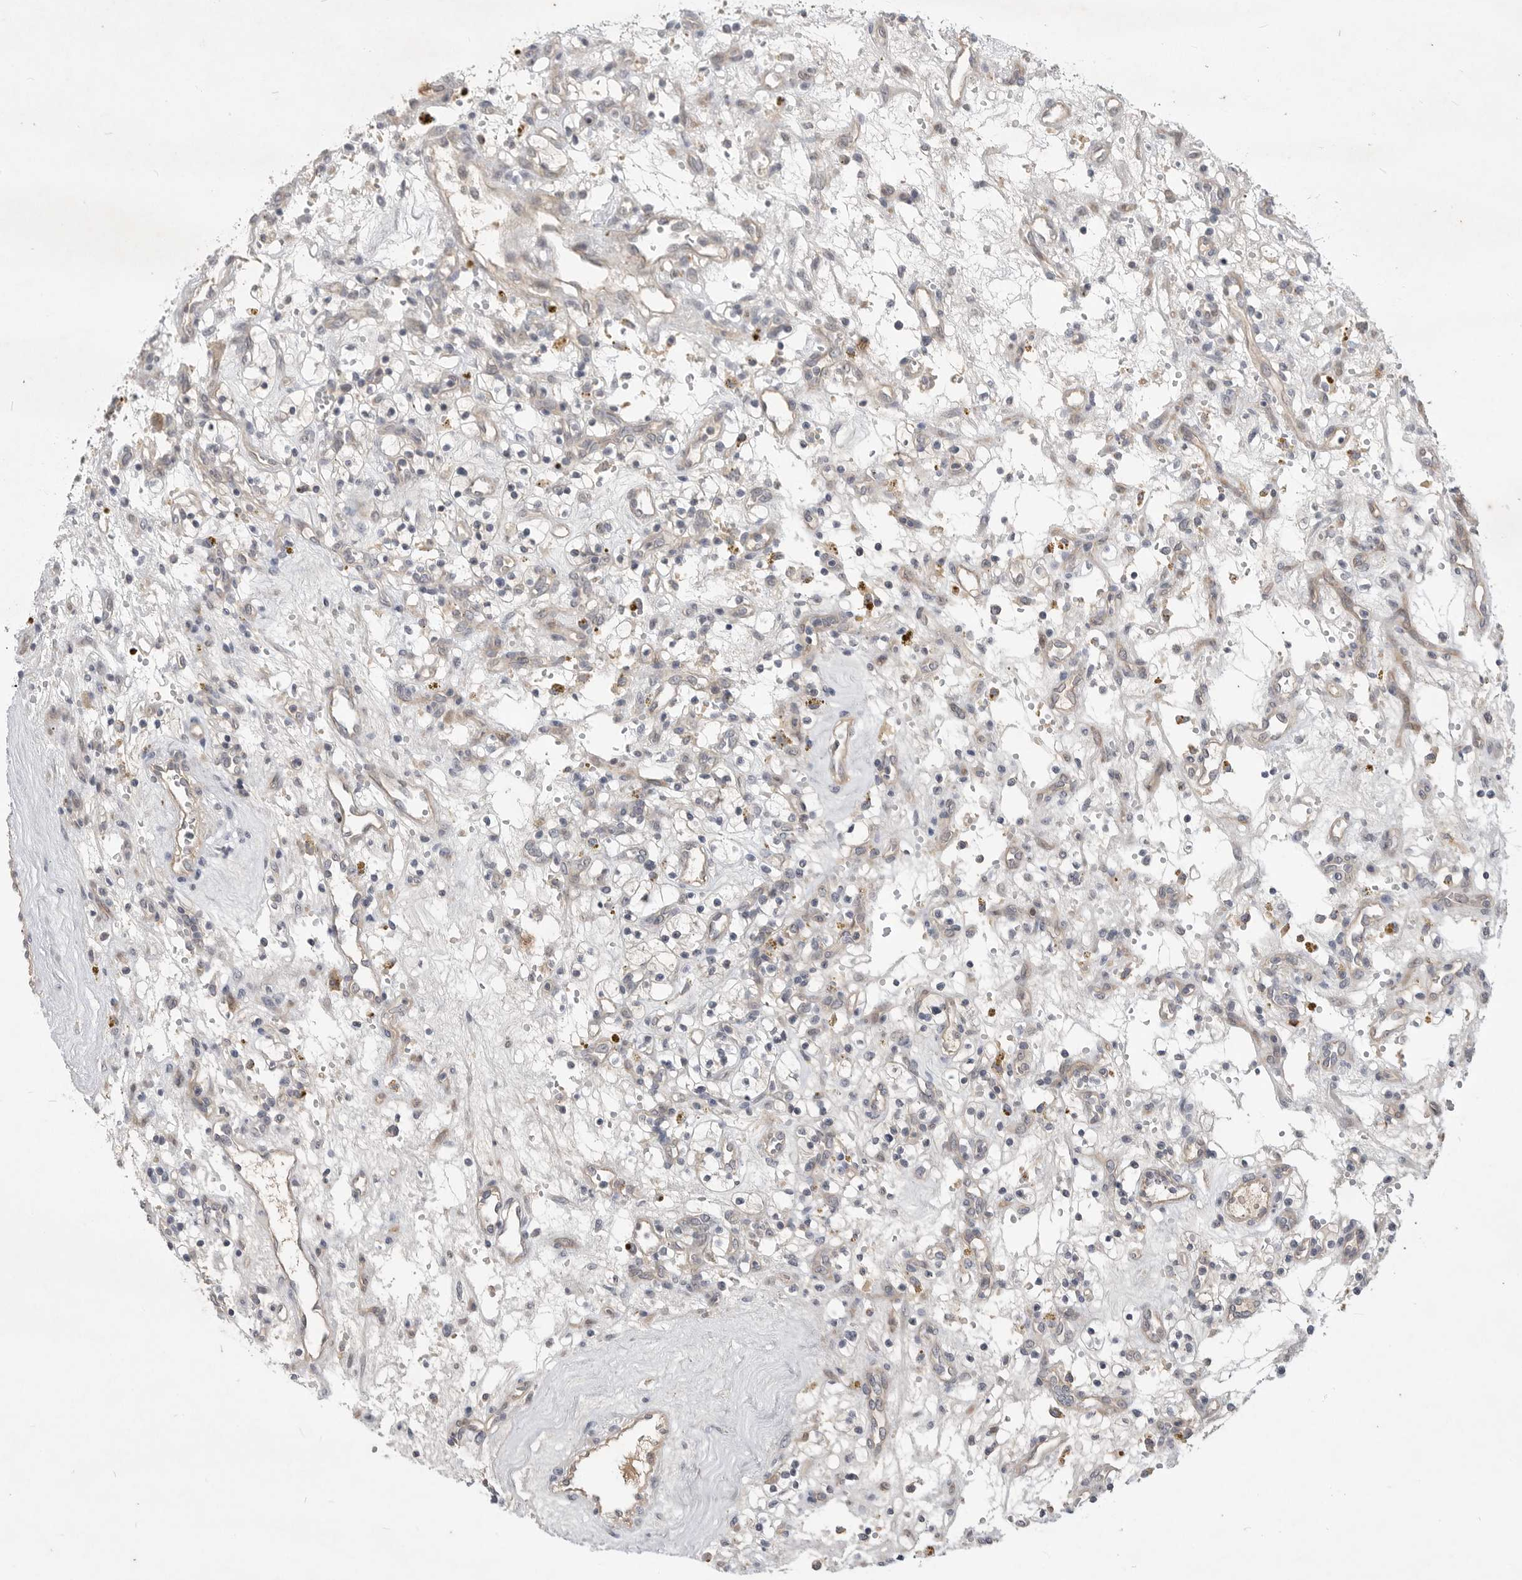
{"staining": {"intensity": "negative", "quantity": "none", "location": "none"}, "tissue": "renal cancer", "cell_type": "Tumor cells", "image_type": "cancer", "snomed": [{"axis": "morphology", "description": "Adenocarcinoma, NOS"}, {"axis": "topography", "description": "Kidney"}], "caption": "Human adenocarcinoma (renal) stained for a protein using immunohistochemistry (IHC) displays no positivity in tumor cells.", "gene": "ITGAD", "patient": {"sex": "female", "age": 57}}